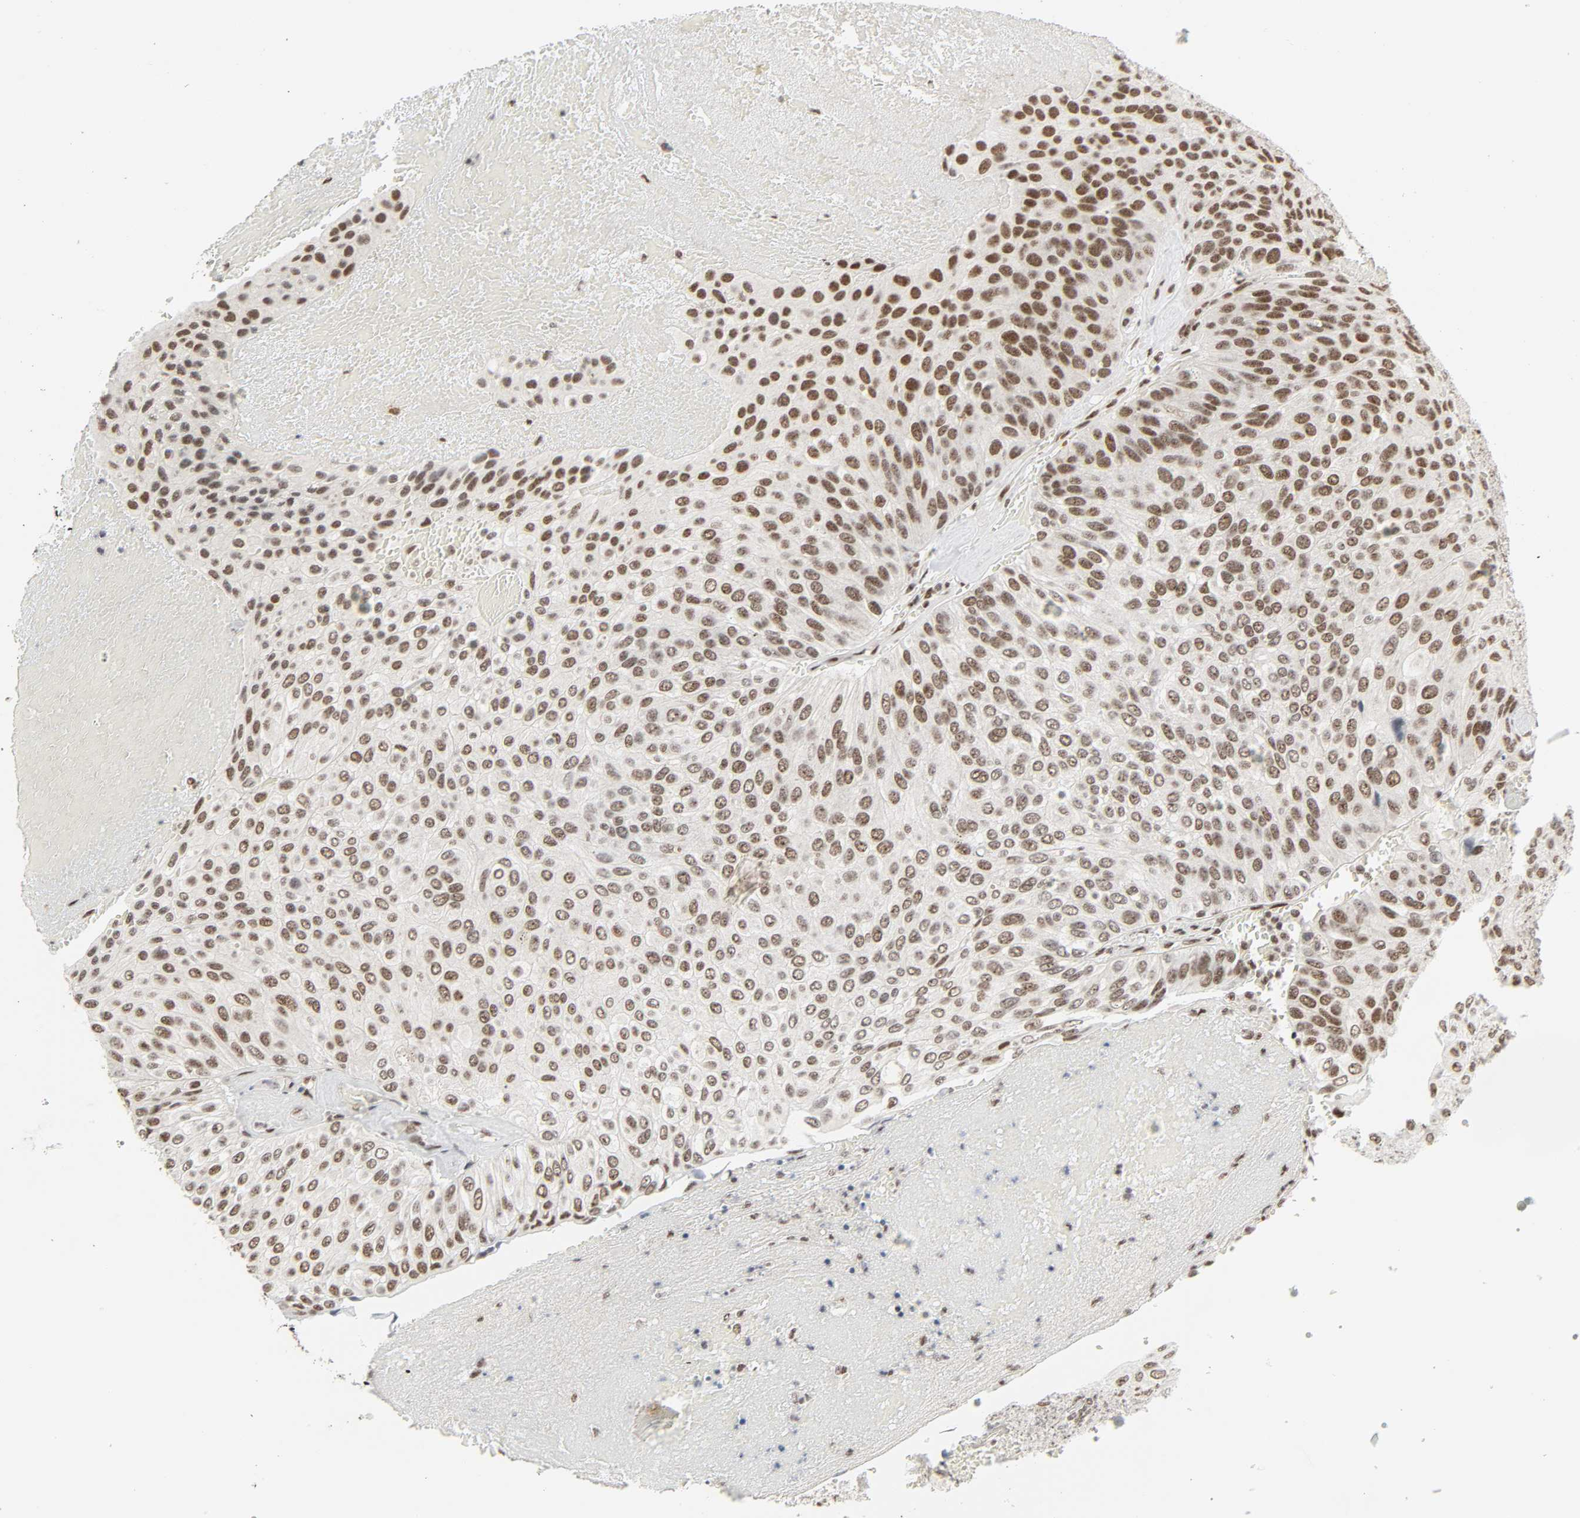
{"staining": {"intensity": "moderate", "quantity": ">75%", "location": "nuclear"}, "tissue": "urothelial cancer", "cell_type": "Tumor cells", "image_type": "cancer", "snomed": [{"axis": "morphology", "description": "Urothelial carcinoma, High grade"}, {"axis": "topography", "description": "Urinary bladder"}], "caption": "A brown stain labels moderate nuclear staining of a protein in urothelial cancer tumor cells. The staining was performed using DAB (3,3'-diaminobenzidine) to visualize the protein expression in brown, while the nuclei were stained in blue with hematoxylin (Magnification: 20x).", "gene": "CDK7", "patient": {"sex": "male", "age": 66}}